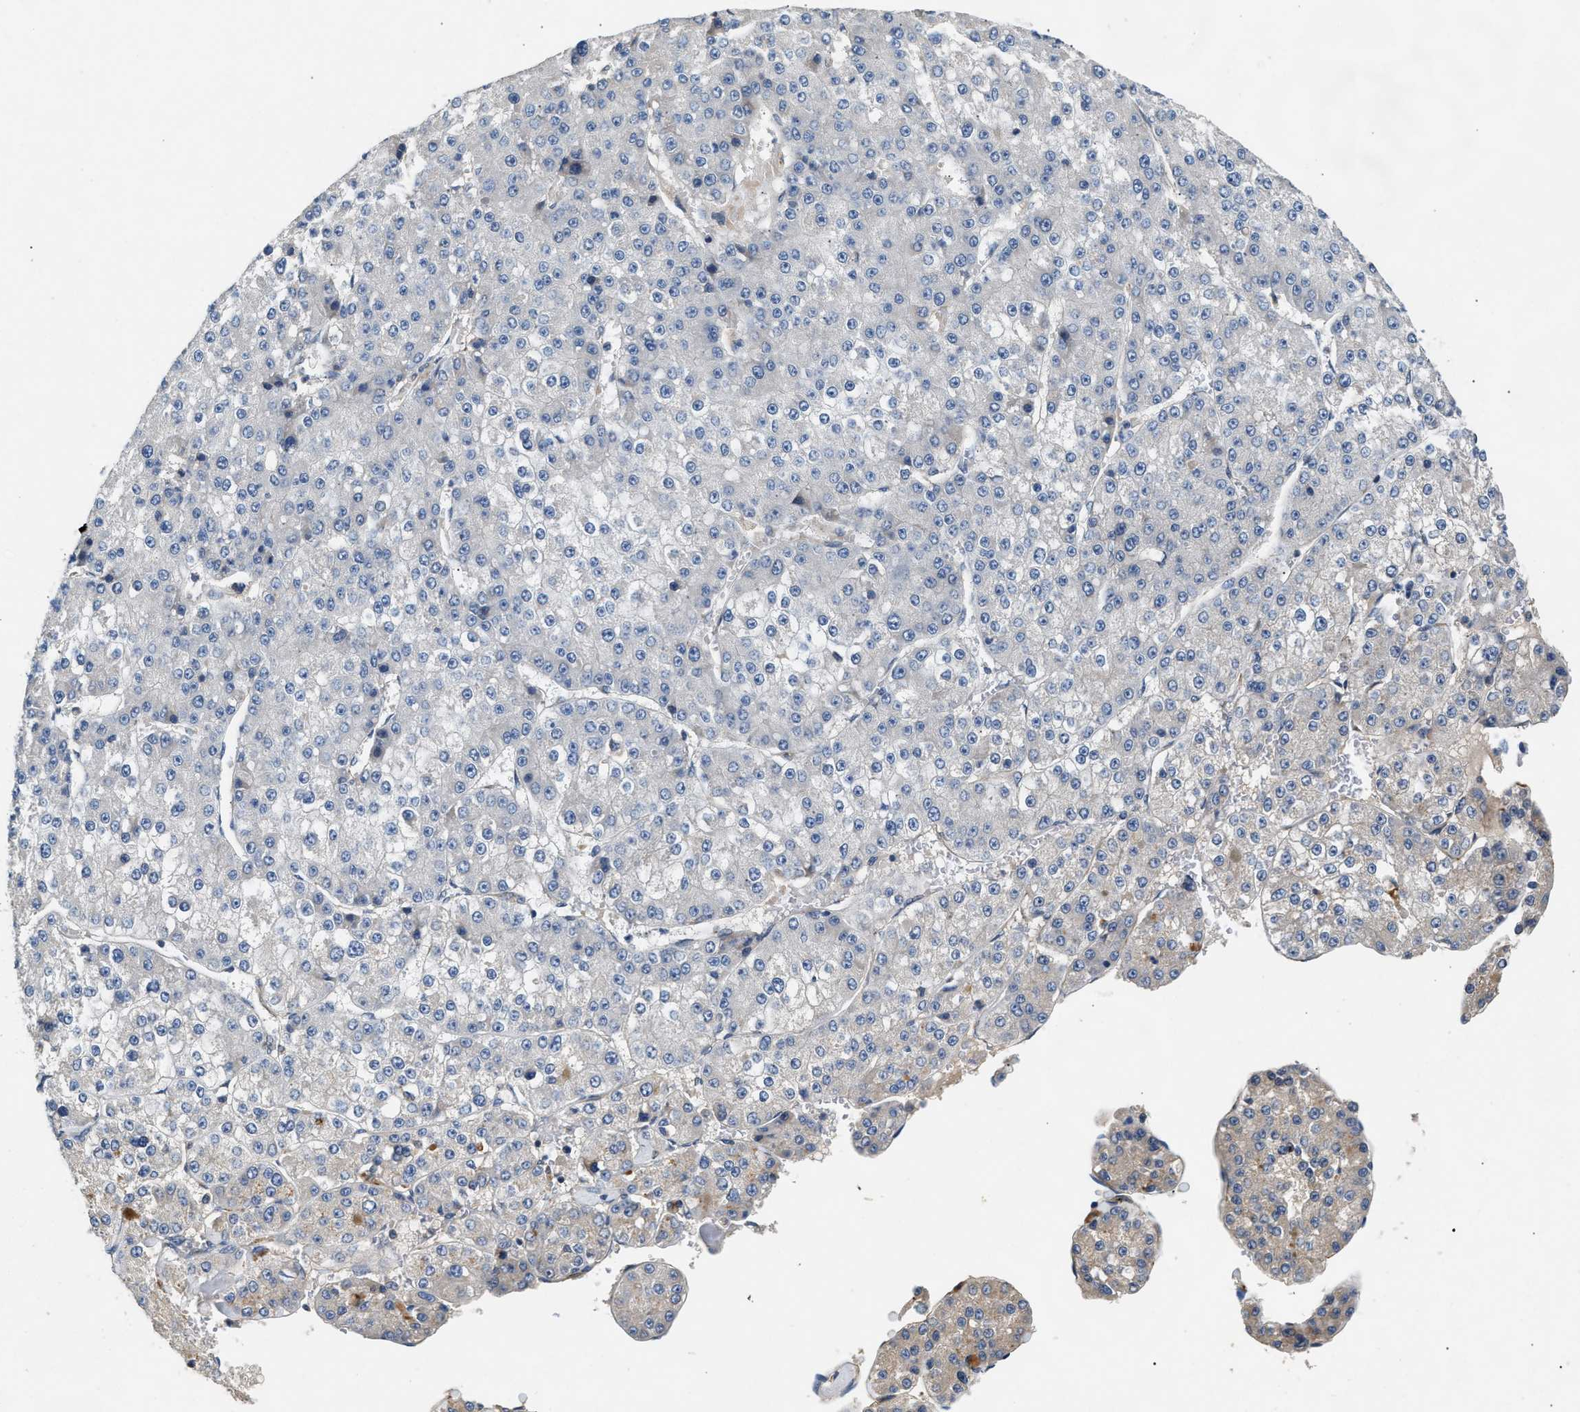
{"staining": {"intensity": "negative", "quantity": "none", "location": "none"}, "tissue": "liver cancer", "cell_type": "Tumor cells", "image_type": "cancer", "snomed": [{"axis": "morphology", "description": "Carcinoma, Hepatocellular, NOS"}, {"axis": "topography", "description": "Liver"}], "caption": "High magnification brightfield microscopy of hepatocellular carcinoma (liver) stained with DAB (brown) and counterstained with hematoxylin (blue): tumor cells show no significant staining.", "gene": "IL17RC", "patient": {"sex": "female", "age": 73}}